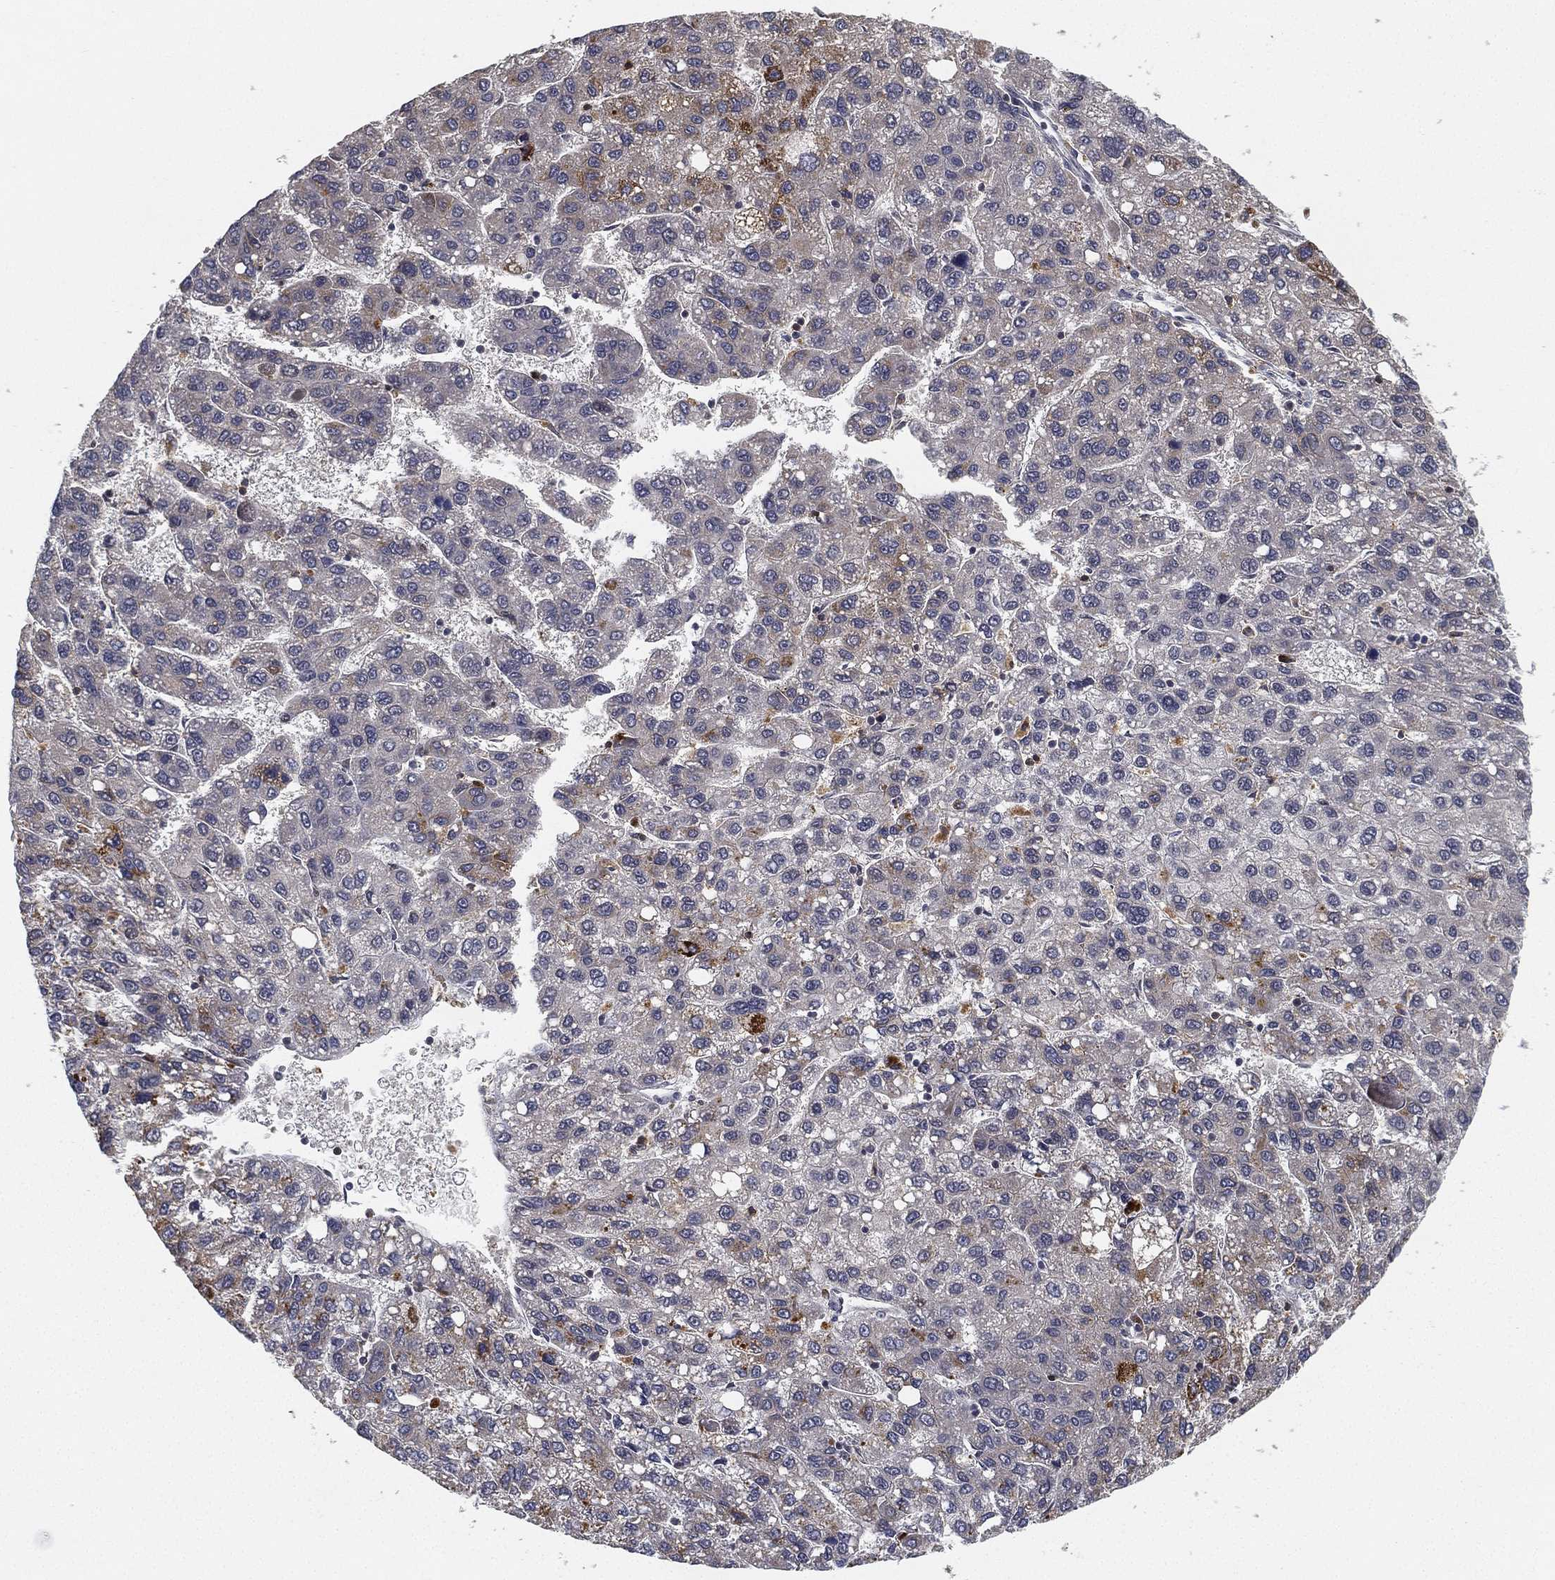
{"staining": {"intensity": "weak", "quantity": "<25%", "location": "cytoplasmic/membranous"}, "tissue": "liver cancer", "cell_type": "Tumor cells", "image_type": "cancer", "snomed": [{"axis": "morphology", "description": "Carcinoma, Hepatocellular, NOS"}, {"axis": "topography", "description": "Liver"}], "caption": "Tumor cells show no significant positivity in hepatocellular carcinoma (liver). The staining was performed using DAB to visualize the protein expression in brown, while the nuclei were stained in blue with hematoxylin (Magnification: 20x).", "gene": "CFAP251", "patient": {"sex": "female", "age": 82}}